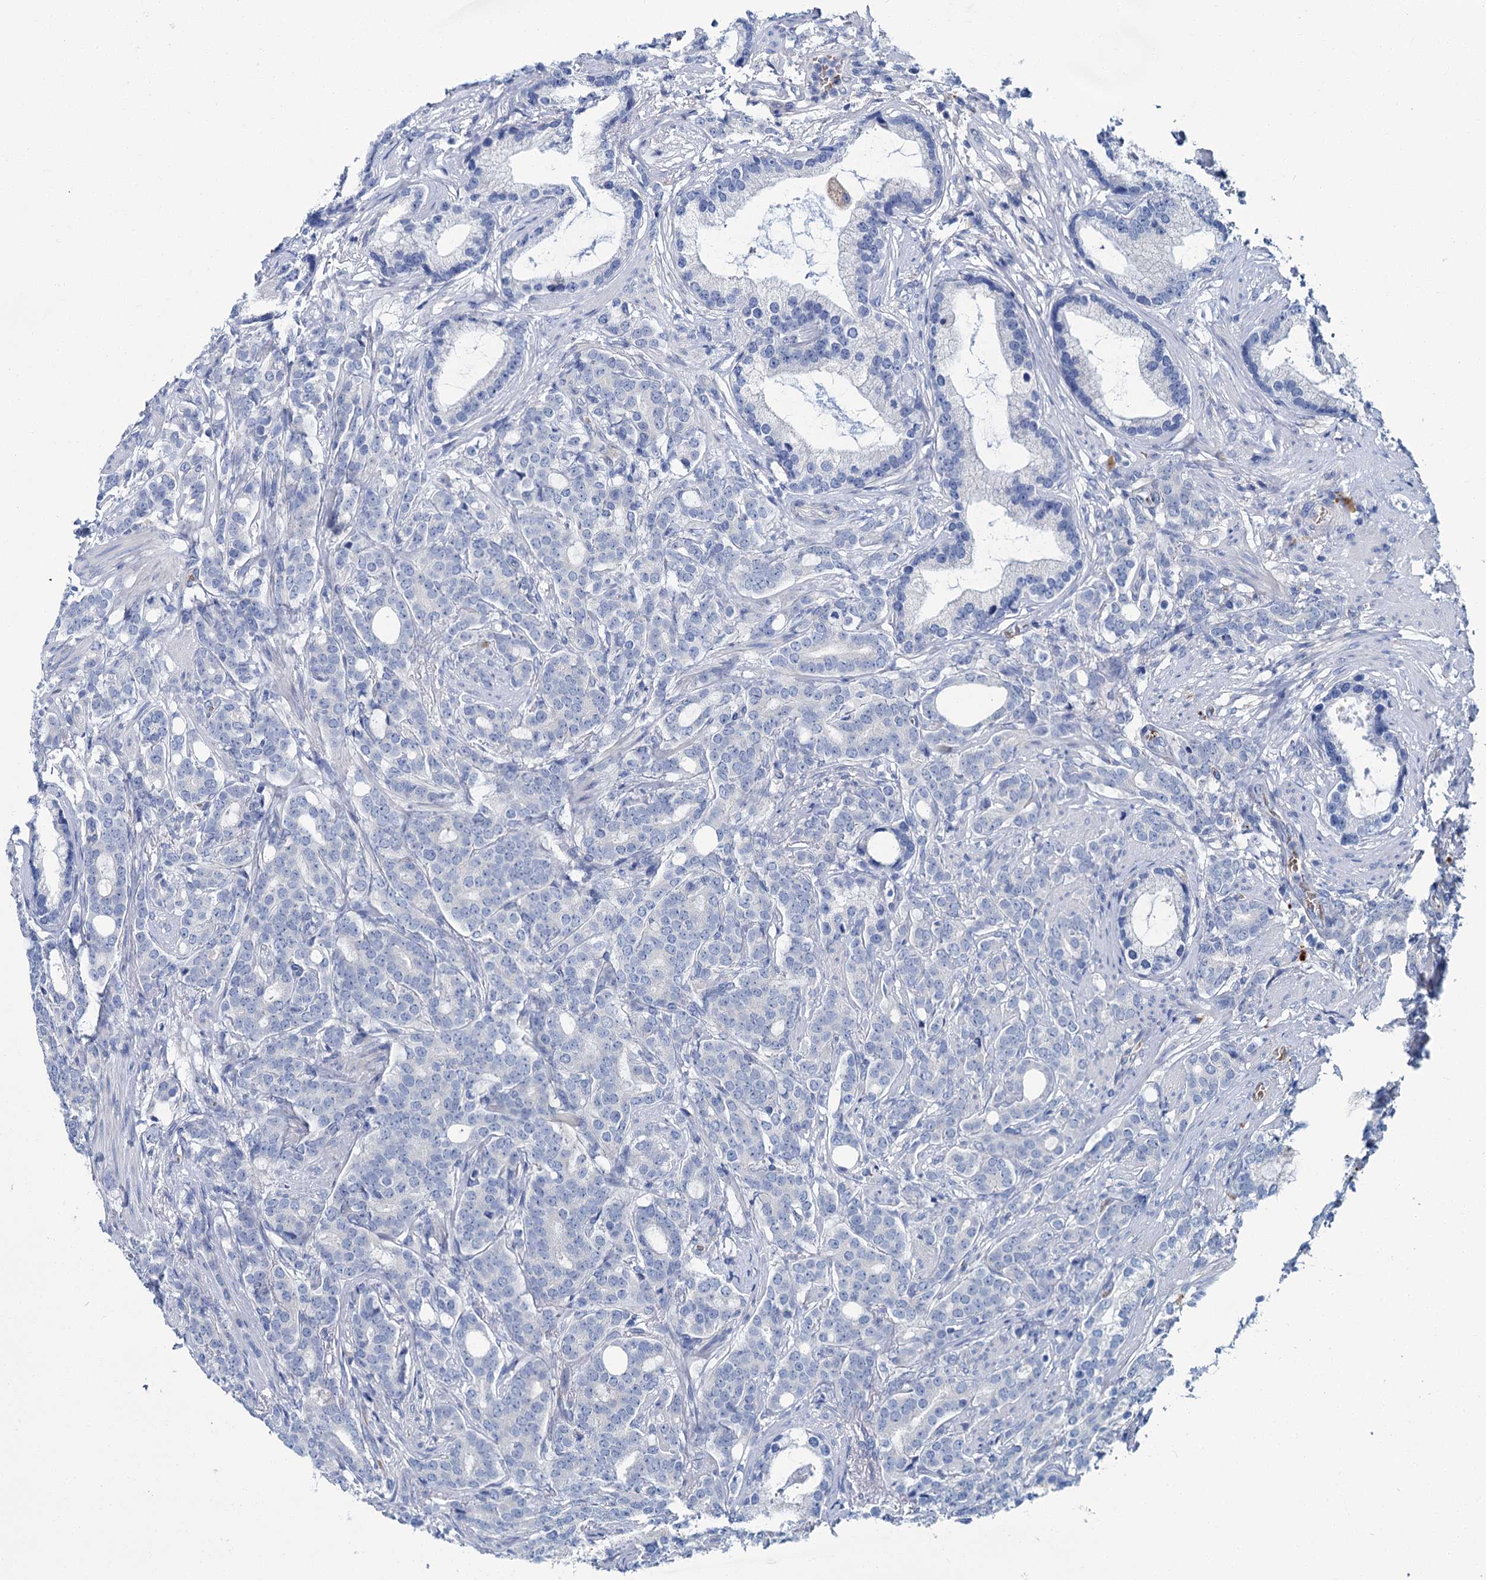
{"staining": {"intensity": "negative", "quantity": "none", "location": "none"}, "tissue": "prostate cancer", "cell_type": "Tumor cells", "image_type": "cancer", "snomed": [{"axis": "morphology", "description": "Adenocarcinoma, Low grade"}, {"axis": "topography", "description": "Prostate"}], "caption": "Immunohistochemistry of prostate adenocarcinoma (low-grade) demonstrates no positivity in tumor cells.", "gene": "ATG2A", "patient": {"sex": "male", "age": 71}}